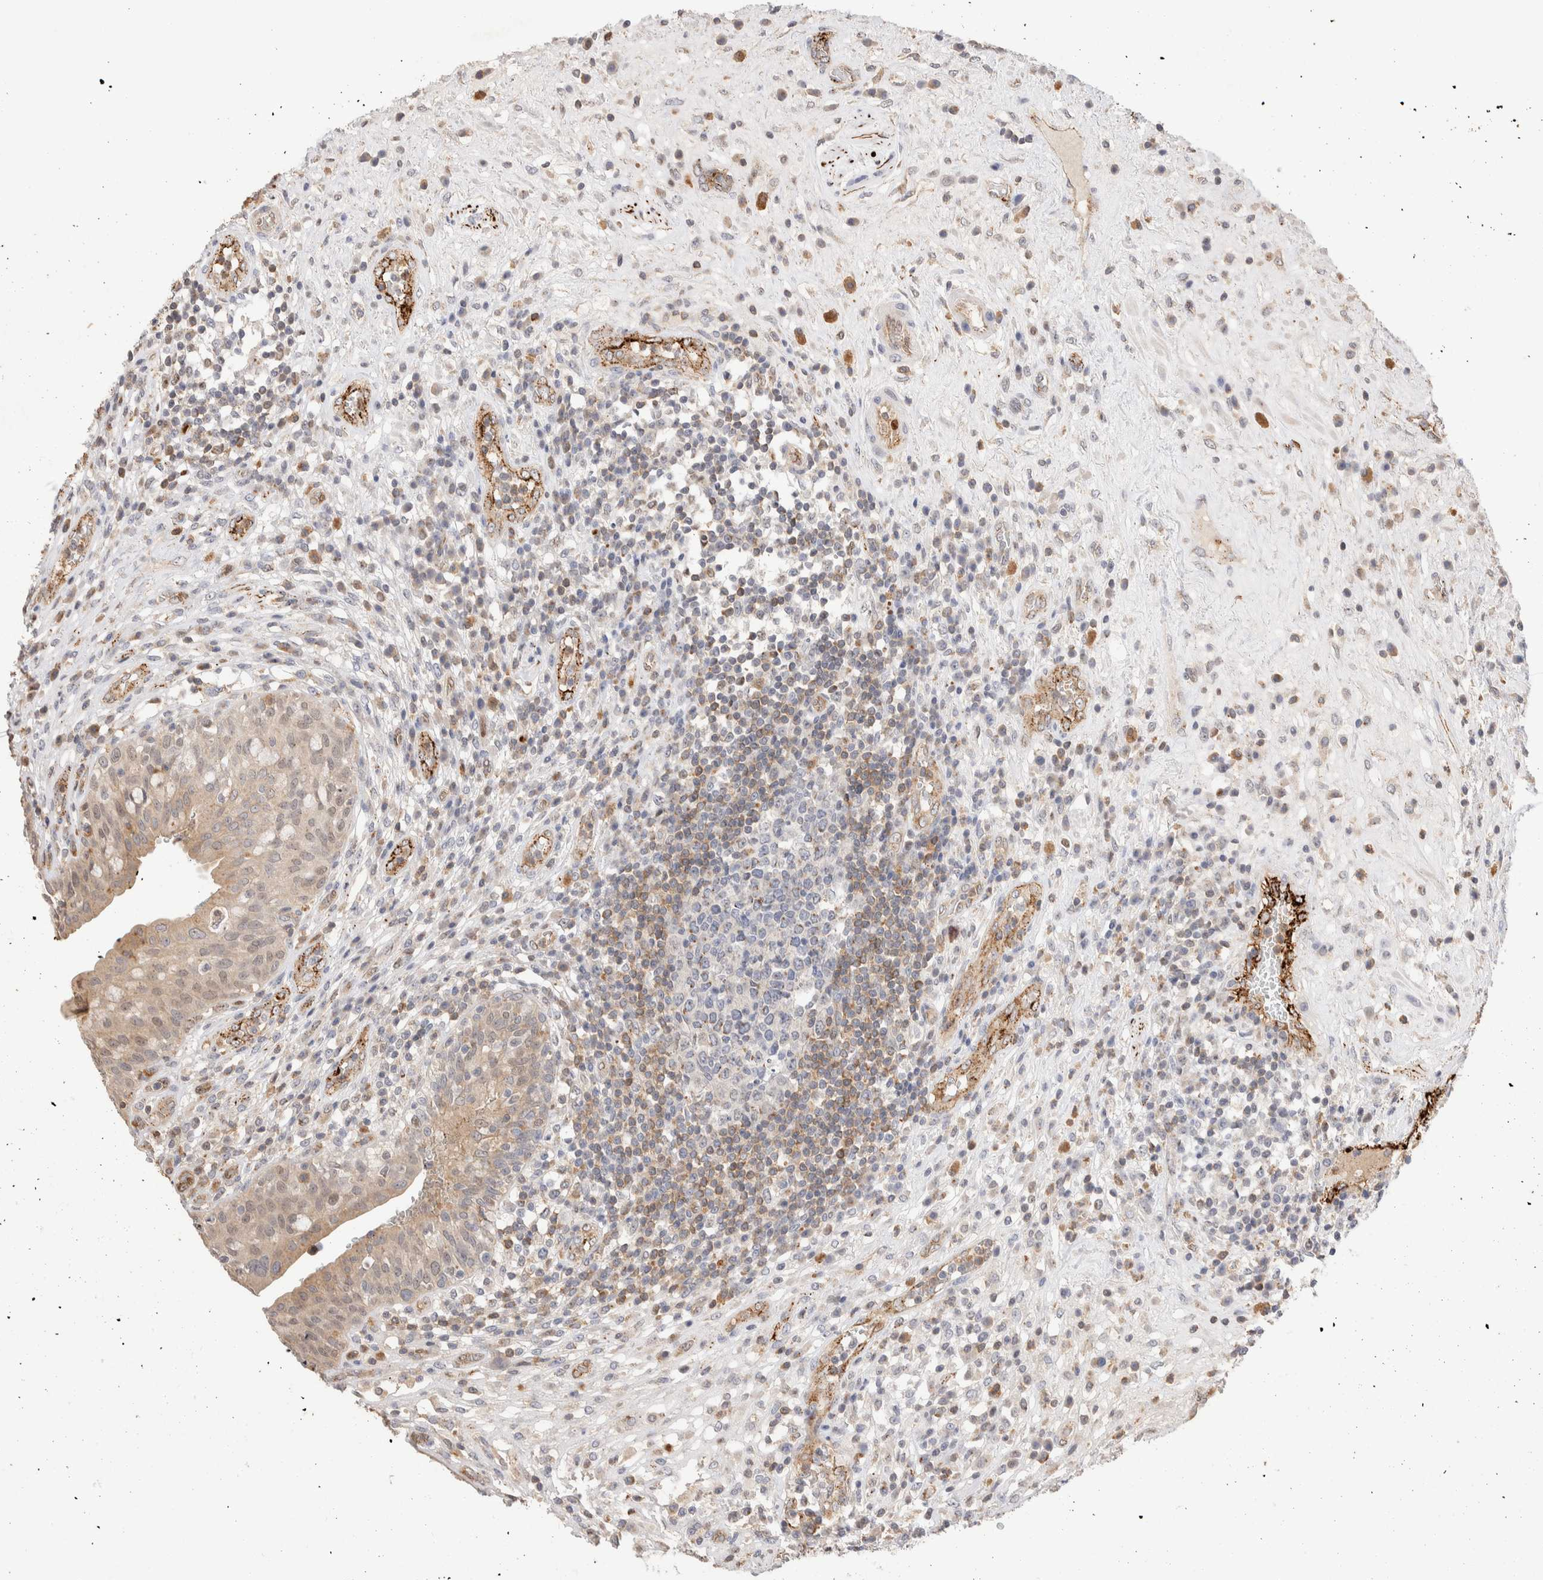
{"staining": {"intensity": "weak", "quantity": "25%-75%", "location": "cytoplasmic/membranous"}, "tissue": "urinary bladder", "cell_type": "Urothelial cells", "image_type": "normal", "snomed": [{"axis": "morphology", "description": "Normal tissue, NOS"}, {"axis": "topography", "description": "Urinary bladder"}], "caption": "IHC of normal human urinary bladder demonstrates low levels of weak cytoplasmic/membranous staining in about 25%-75% of urothelial cells.", "gene": "NSMAF", "patient": {"sex": "female", "age": 62}}